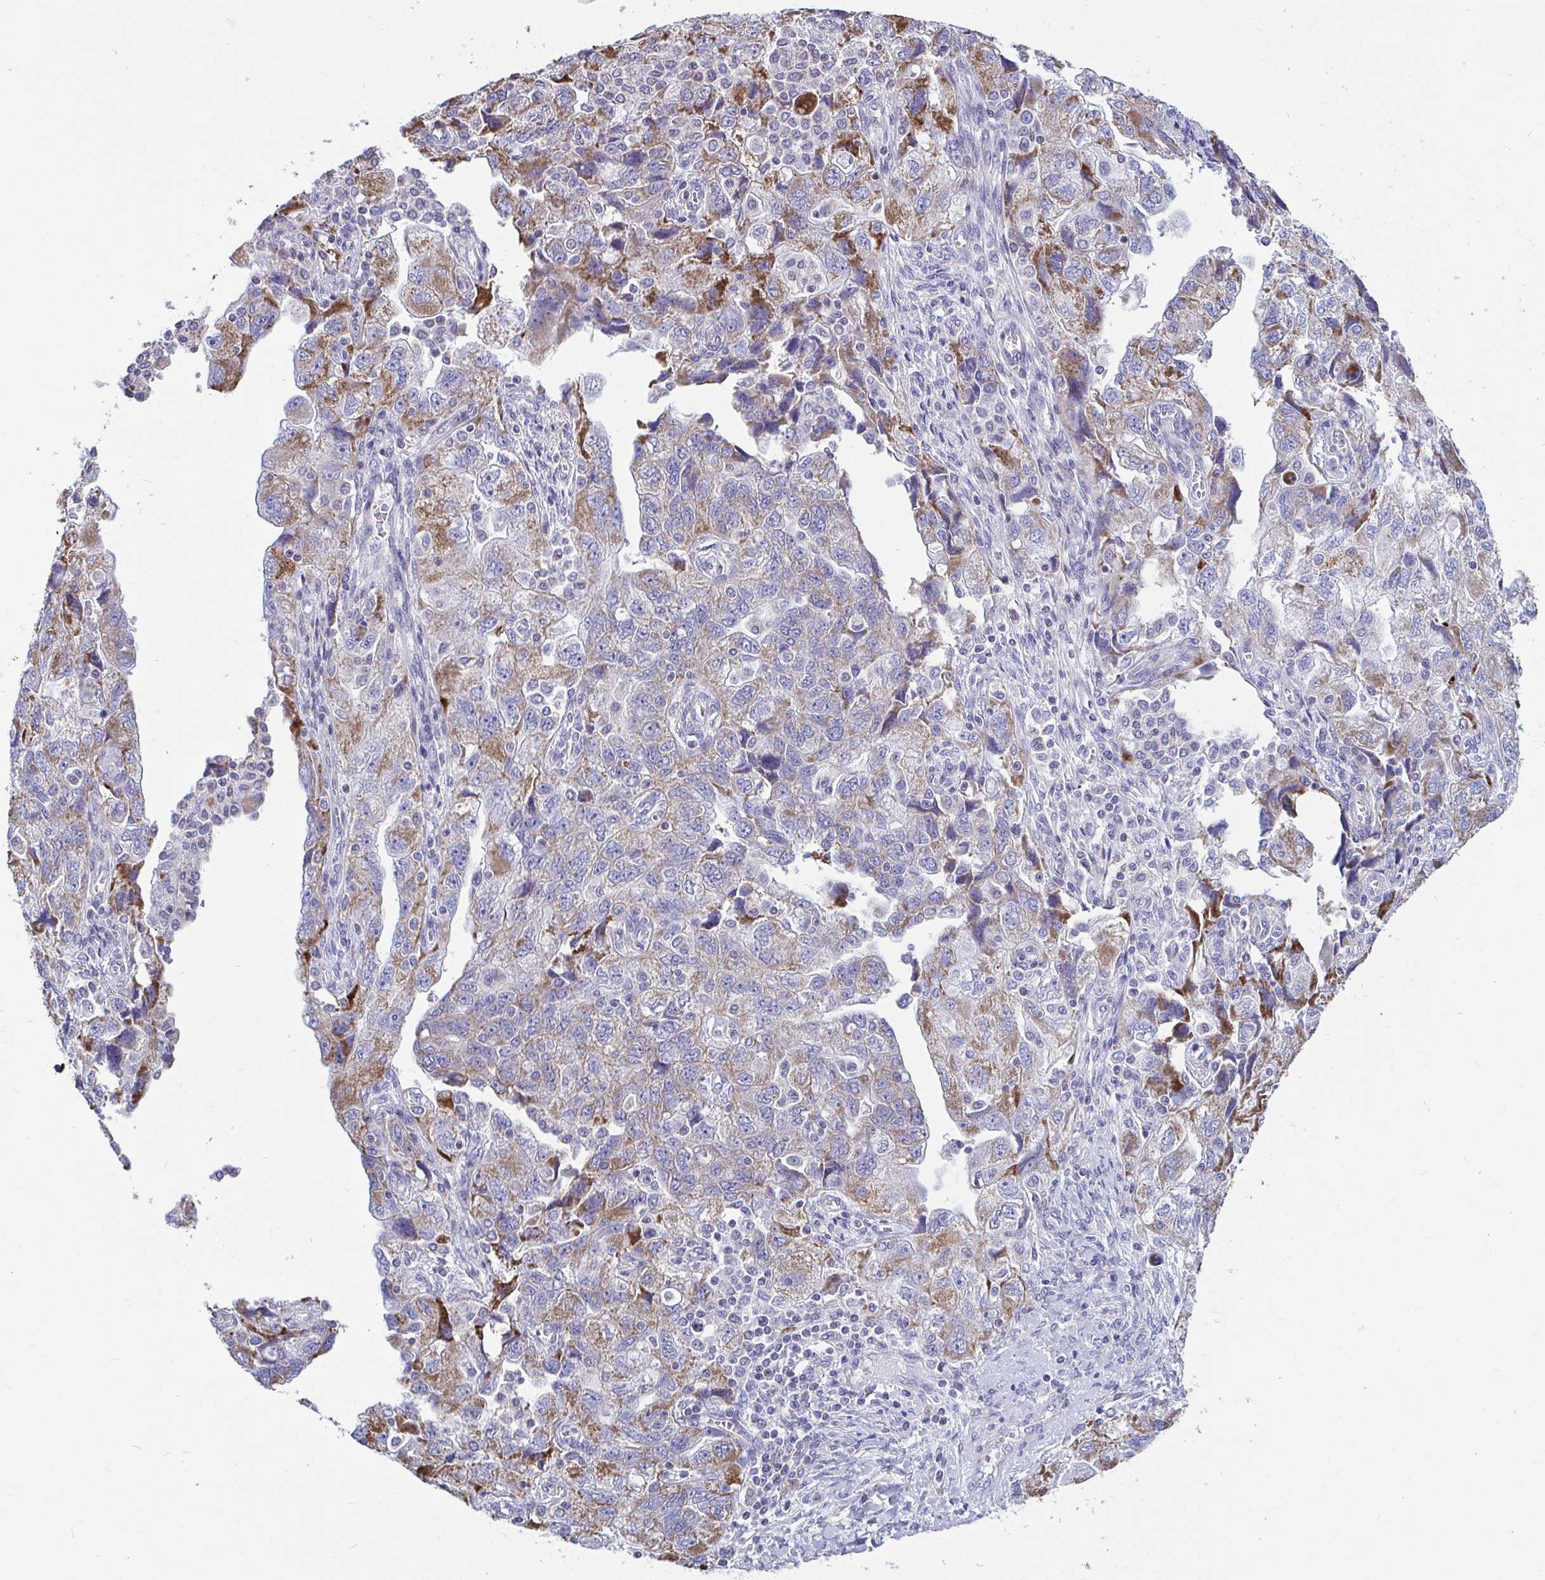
{"staining": {"intensity": "moderate", "quantity": ">75%", "location": "cytoplasmic/membranous"}, "tissue": "ovarian cancer", "cell_type": "Tumor cells", "image_type": "cancer", "snomed": [{"axis": "morphology", "description": "Carcinoma, NOS"}, {"axis": "morphology", "description": "Cystadenocarcinoma, serous, NOS"}, {"axis": "topography", "description": "Ovary"}], "caption": "DAB (3,3'-diaminobenzidine) immunohistochemical staining of human ovarian cancer displays moderate cytoplasmic/membranous protein staining in approximately >75% of tumor cells.", "gene": "OR13A1", "patient": {"sex": "female", "age": 69}}